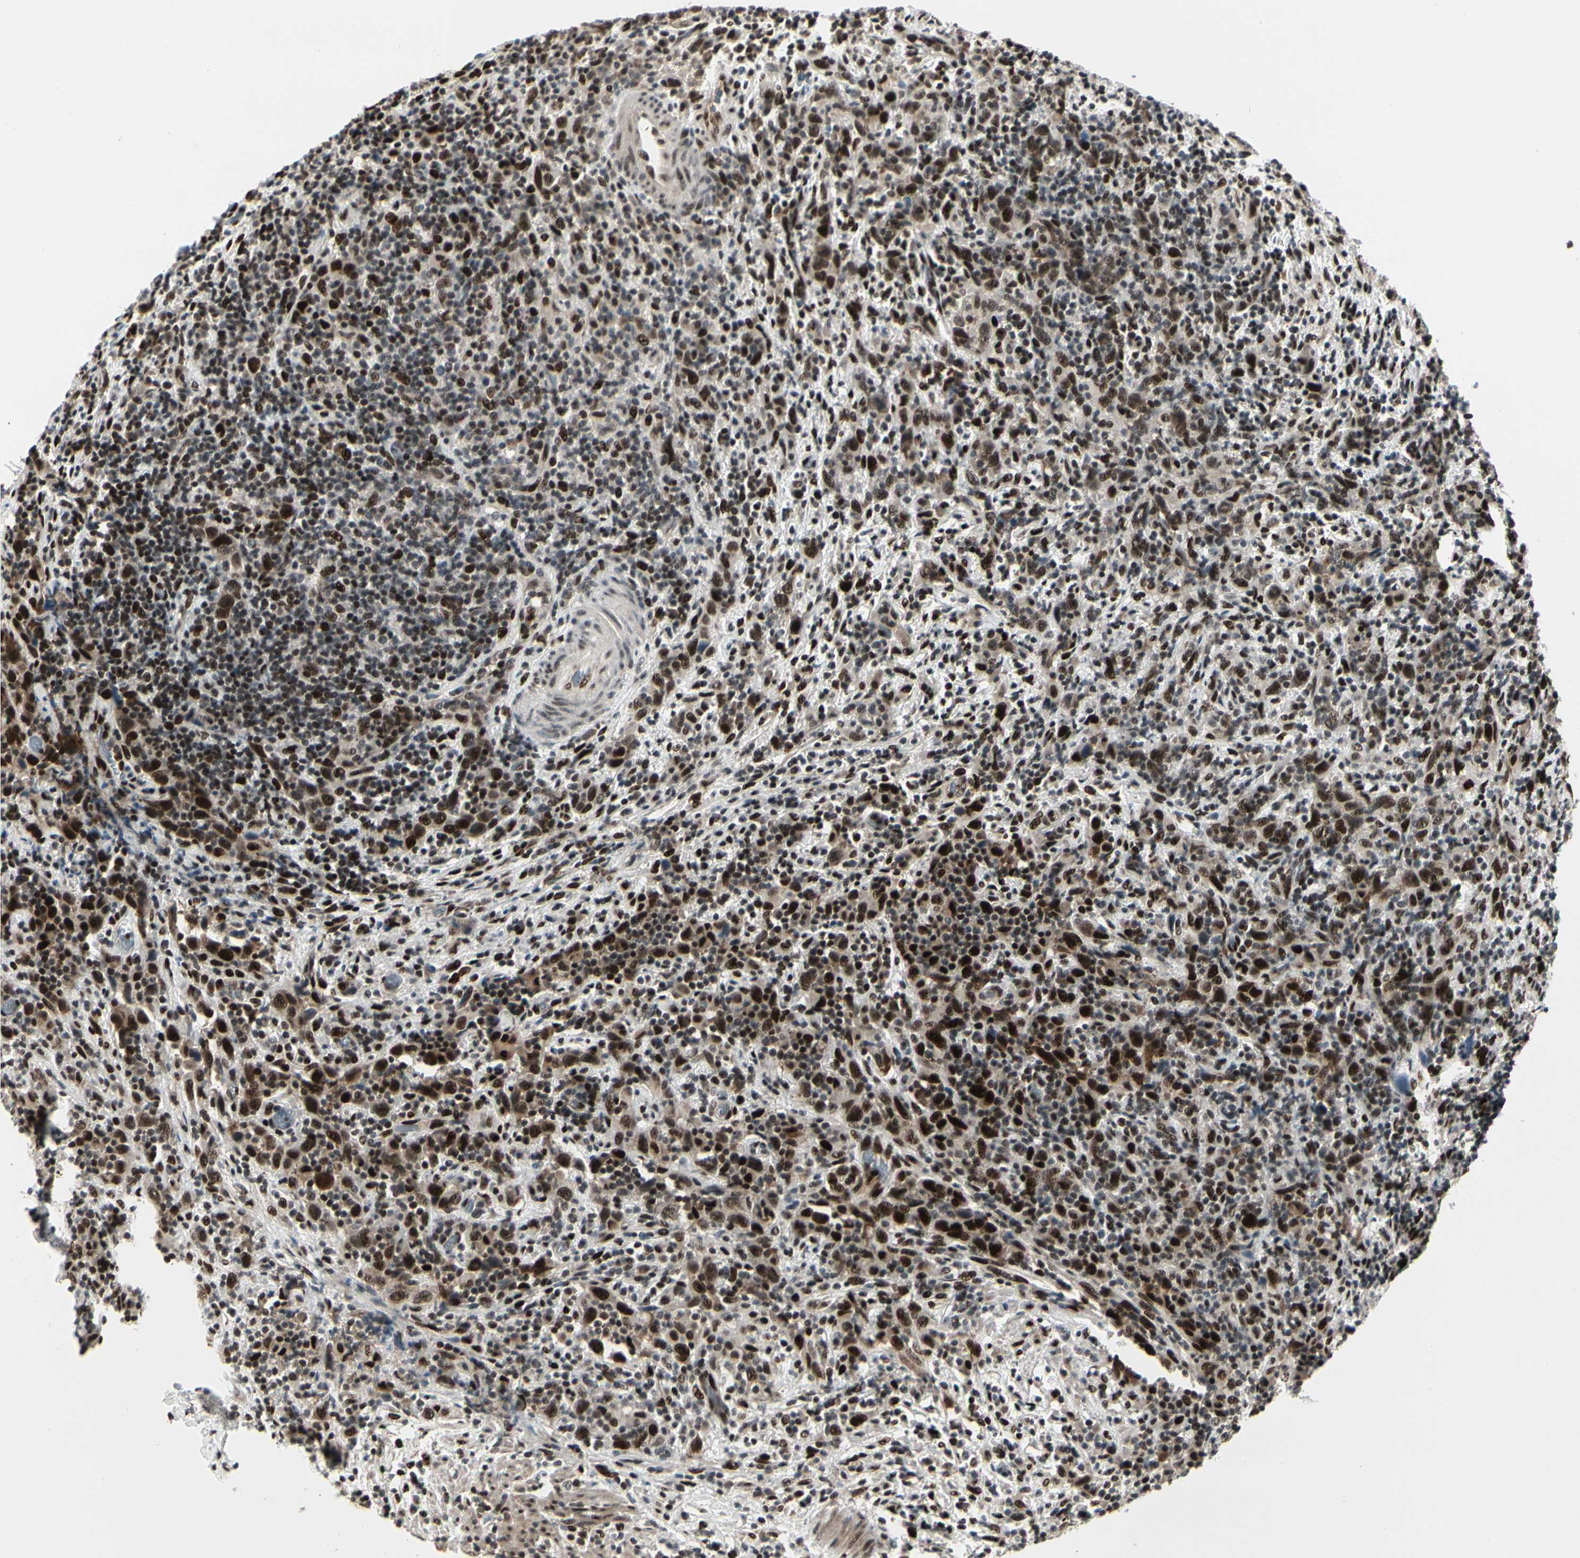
{"staining": {"intensity": "strong", "quantity": ">75%", "location": "nuclear"}, "tissue": "urothelial cancer", "cell_type": "Tumor cells", "image_type": "cancer", "snomed": [{"axis": "morphology", "description": "Urothelial carcinoma, High grade"}, {"axis": "topography", "description": "Urinary bladder"}], "caption": "Protein expression analysis of urothelial cancer reveals strong nuclear positivity in about >75% of tumor cells. The protein of interest is shown in brown color, while the nuclei are stained blue.", "gene": "FOXJ2", "patient": {"sex": "male", "age": 61}}